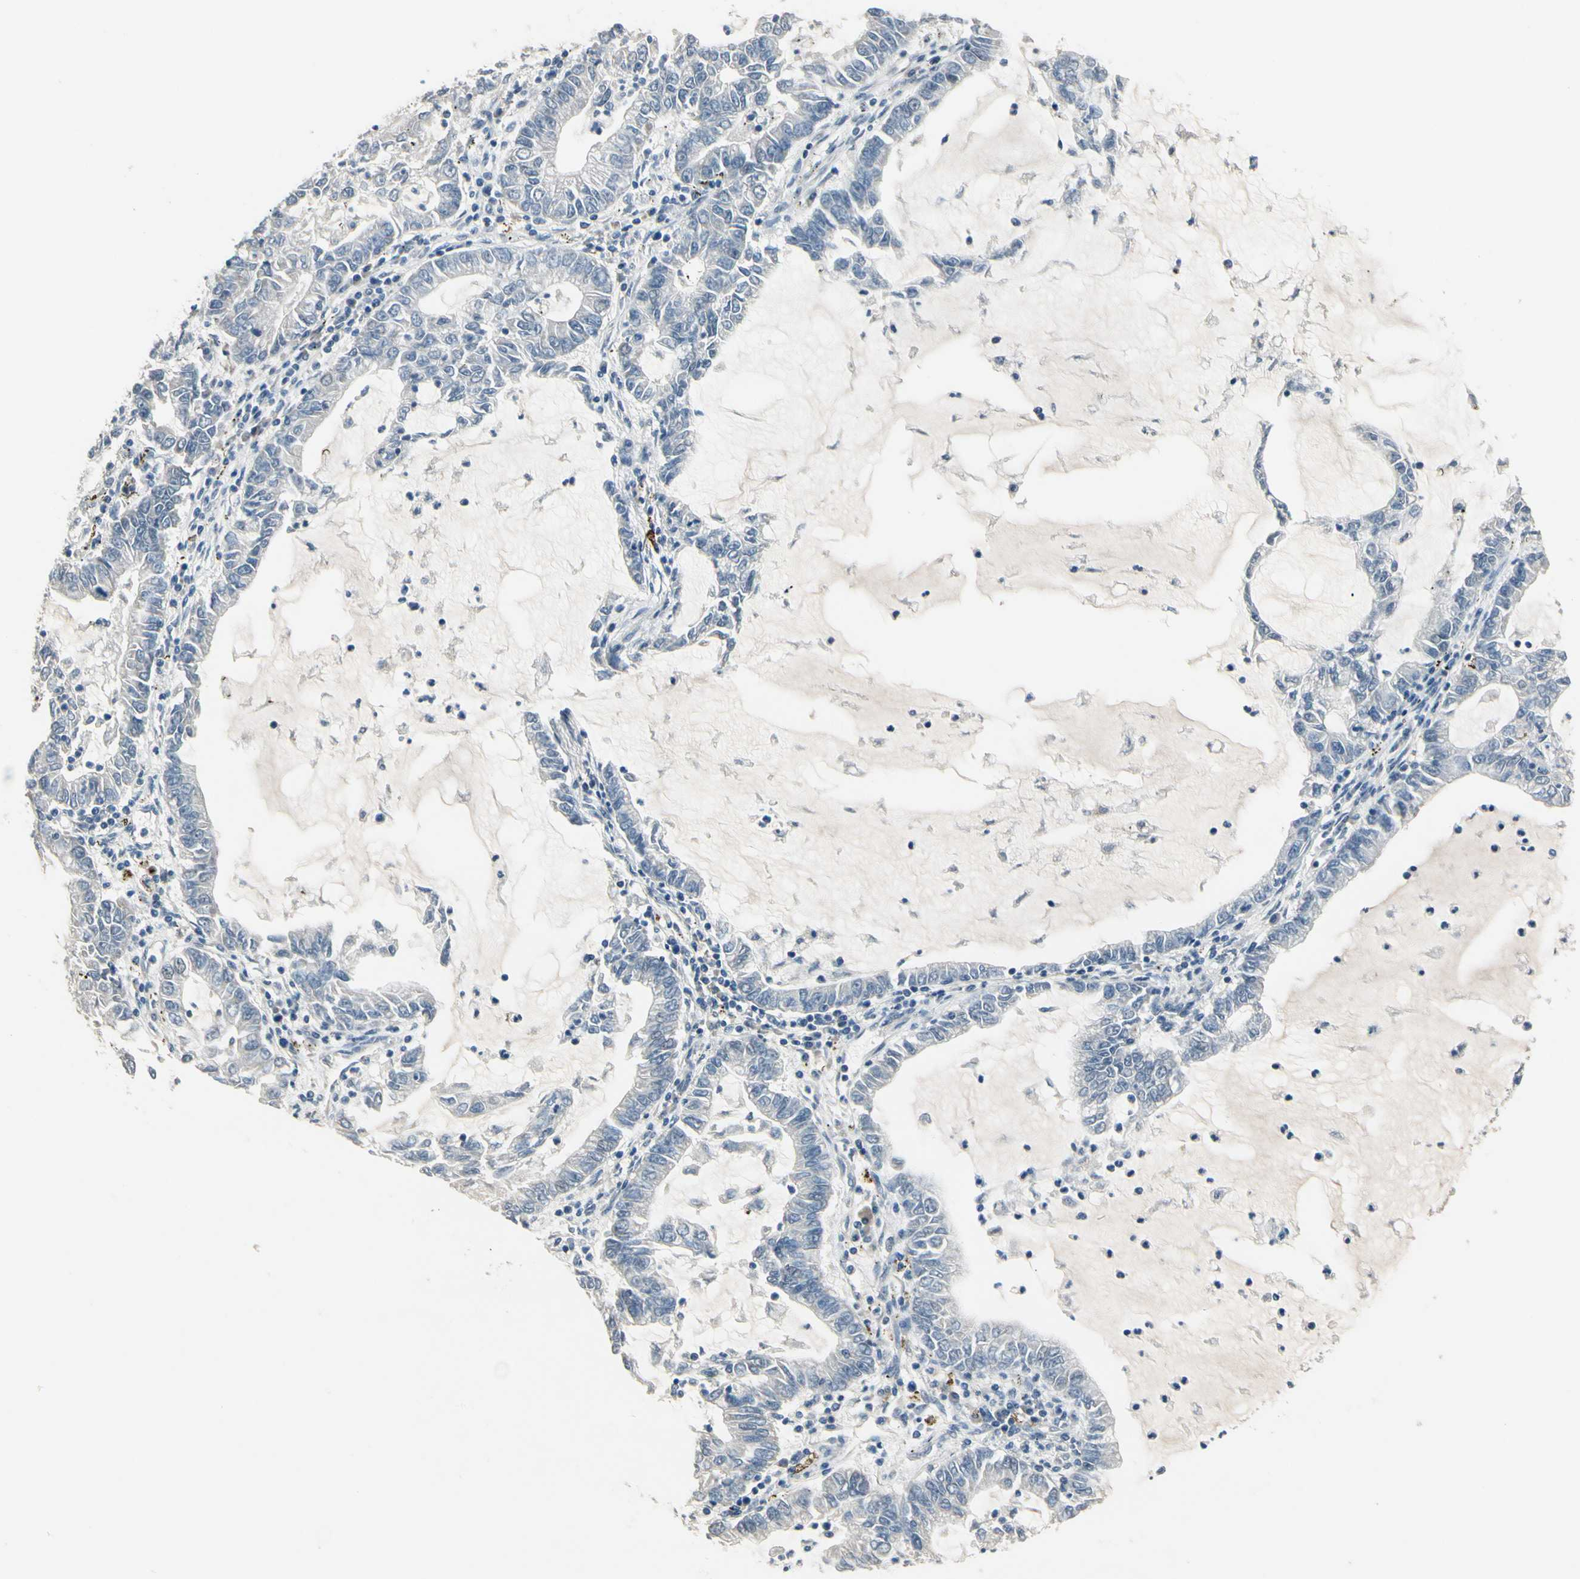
{"staining": {"intensity": "negative", "quantity": "none", "location": "none"}, "tissue": "lung cancer", "cell_type": "Tumor cells", "image_type": "cancer", "snomed": [{"axis": "morphology", "description": "Adenocarcinoma, NOS"}, {"axis": "topography", "description": "Lung"}], "caption": "Micrograph shows no significant protein staining in tumor cells of lung adenocarcinoma.", "gene": "CPA3", "patient": {"sex": "female", "age": 51}}